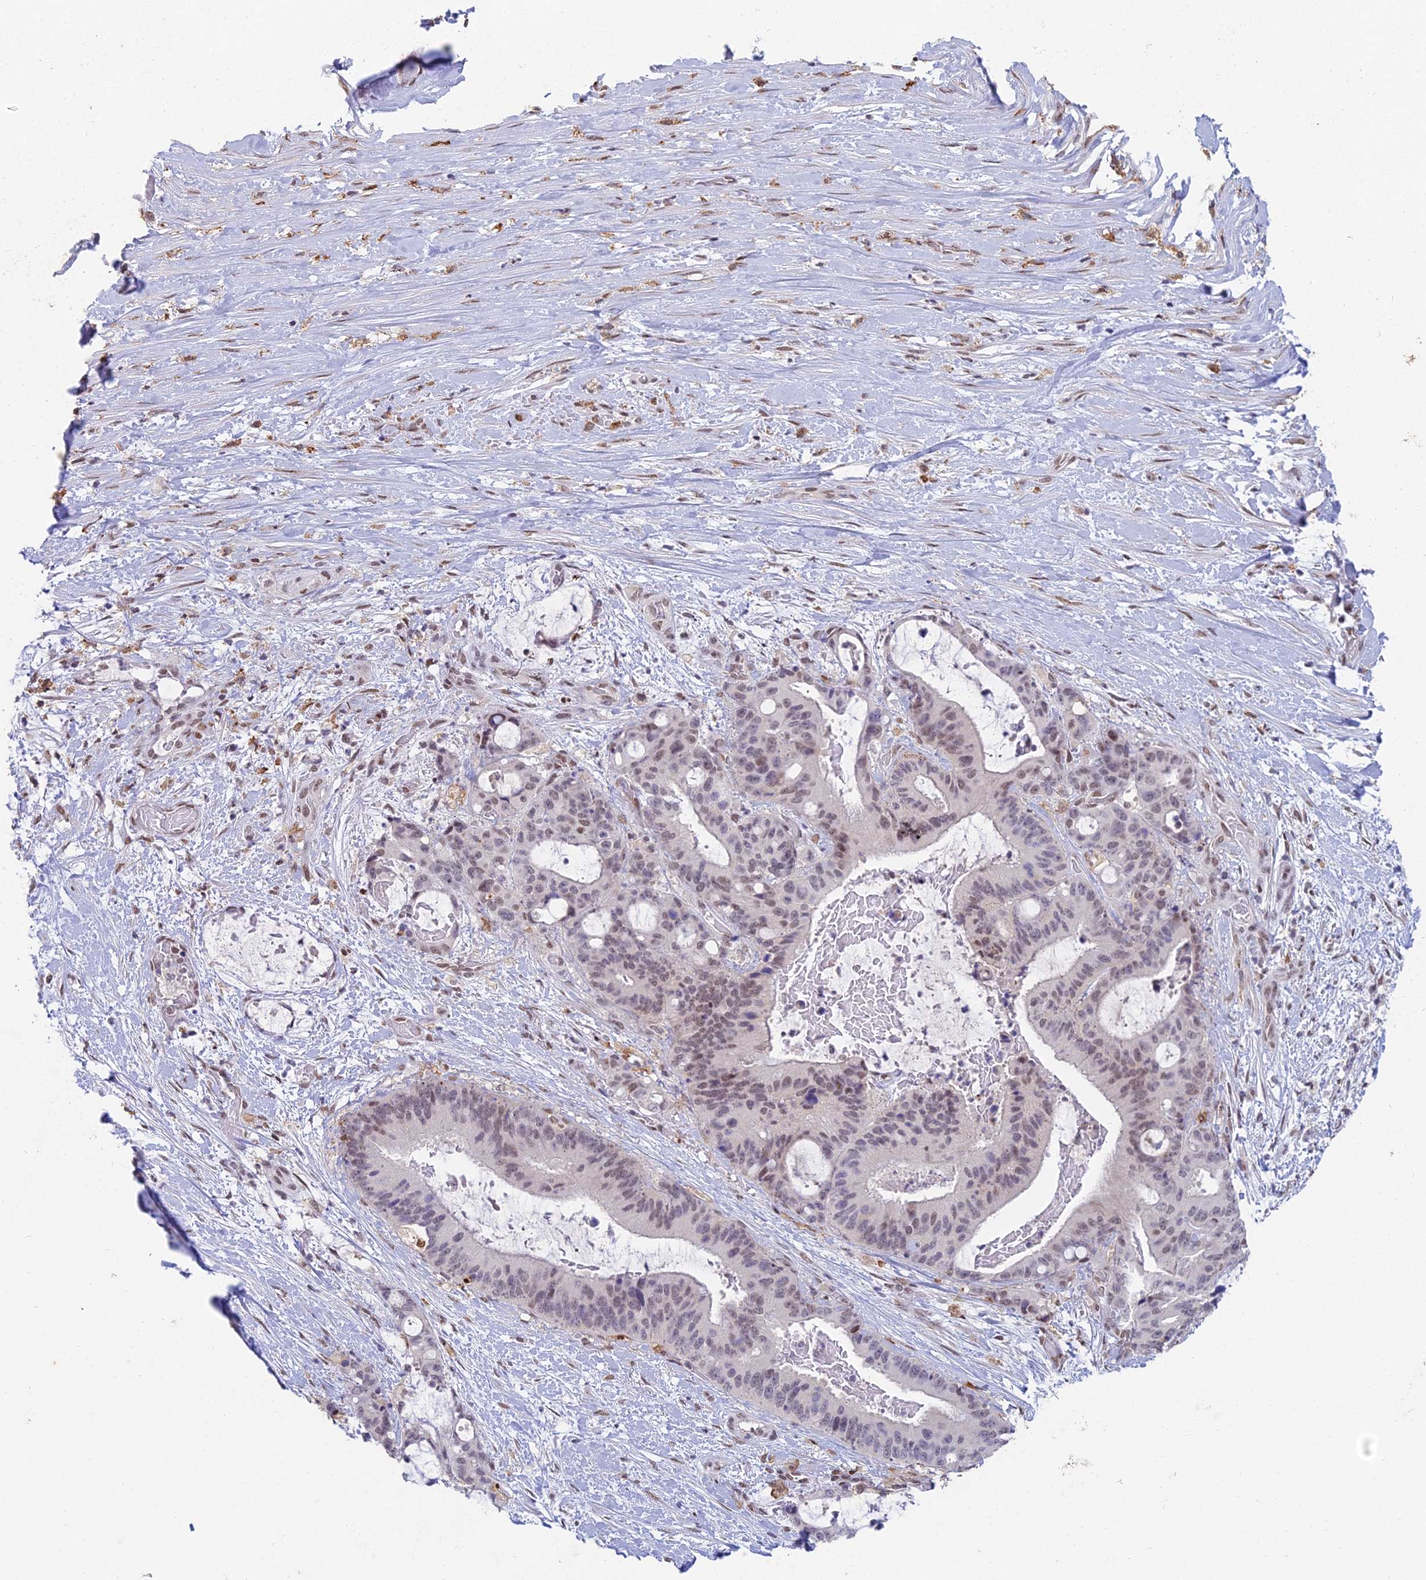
{"staining": {"intensity": "weak", "quantity": "25%-75%", "location": "nuclear"}, "tissue": "liver cancer", "cell_type": "Tumor cells", "image_type": "cancer", "snomed": [{"axis": "morphology", "description": "Normal tissue, NOS"}, {"axis": "morphology", "description": "Cholangiocarcinoma"}, {"axis": "topography", "description": "Liver"}, {"axis": "topography", "description": "Peripheral nerve tissue"}], "caption": "Liver cancer was stained to show a protein in brown. There is low levels of weak nuclear expression in about 25%-75% of tumor cells.", "gene": "ABHD17A", "patient": {"sex": "female", "age": 73}}